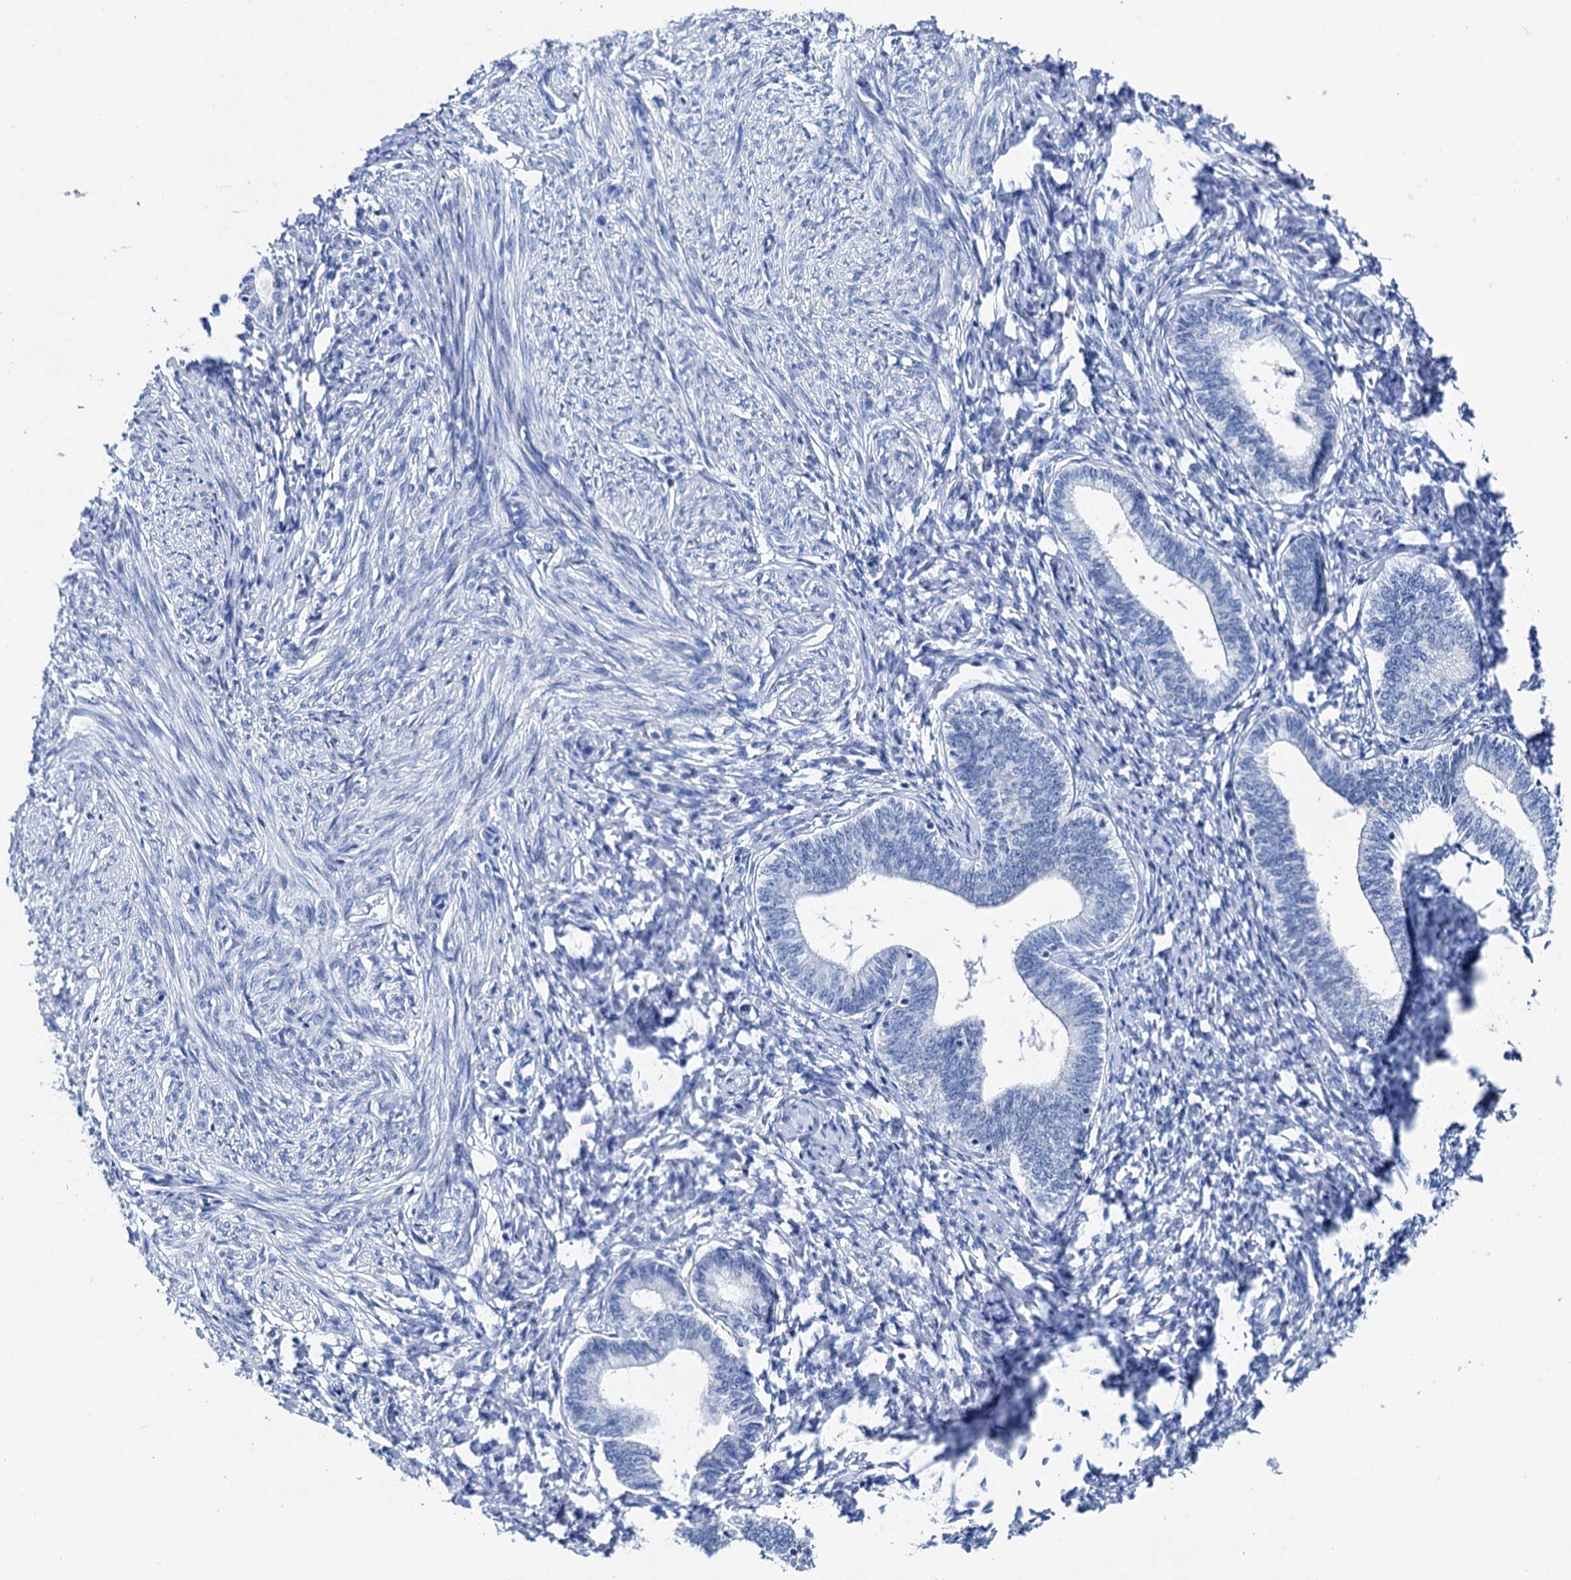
{"staining": {"intensity": "negative", "quantity": "none", "location": "none"}, "tissue": "endometrium", "cell_type": "Cells in endometrial stroma", "image_type": "normal", "snomed": [{"axis": "morphology", "description": "Normal tissue, NOS"}, {"axis": "topography", "description": "Endometrium"}], "caption": "The immunohistochemistry (IHC) histopathology image has no significant expression in cells in endometrial stroma of endometrium.", "gene": "BRINP1", "patient": {"sex": "female", "age": 72}}